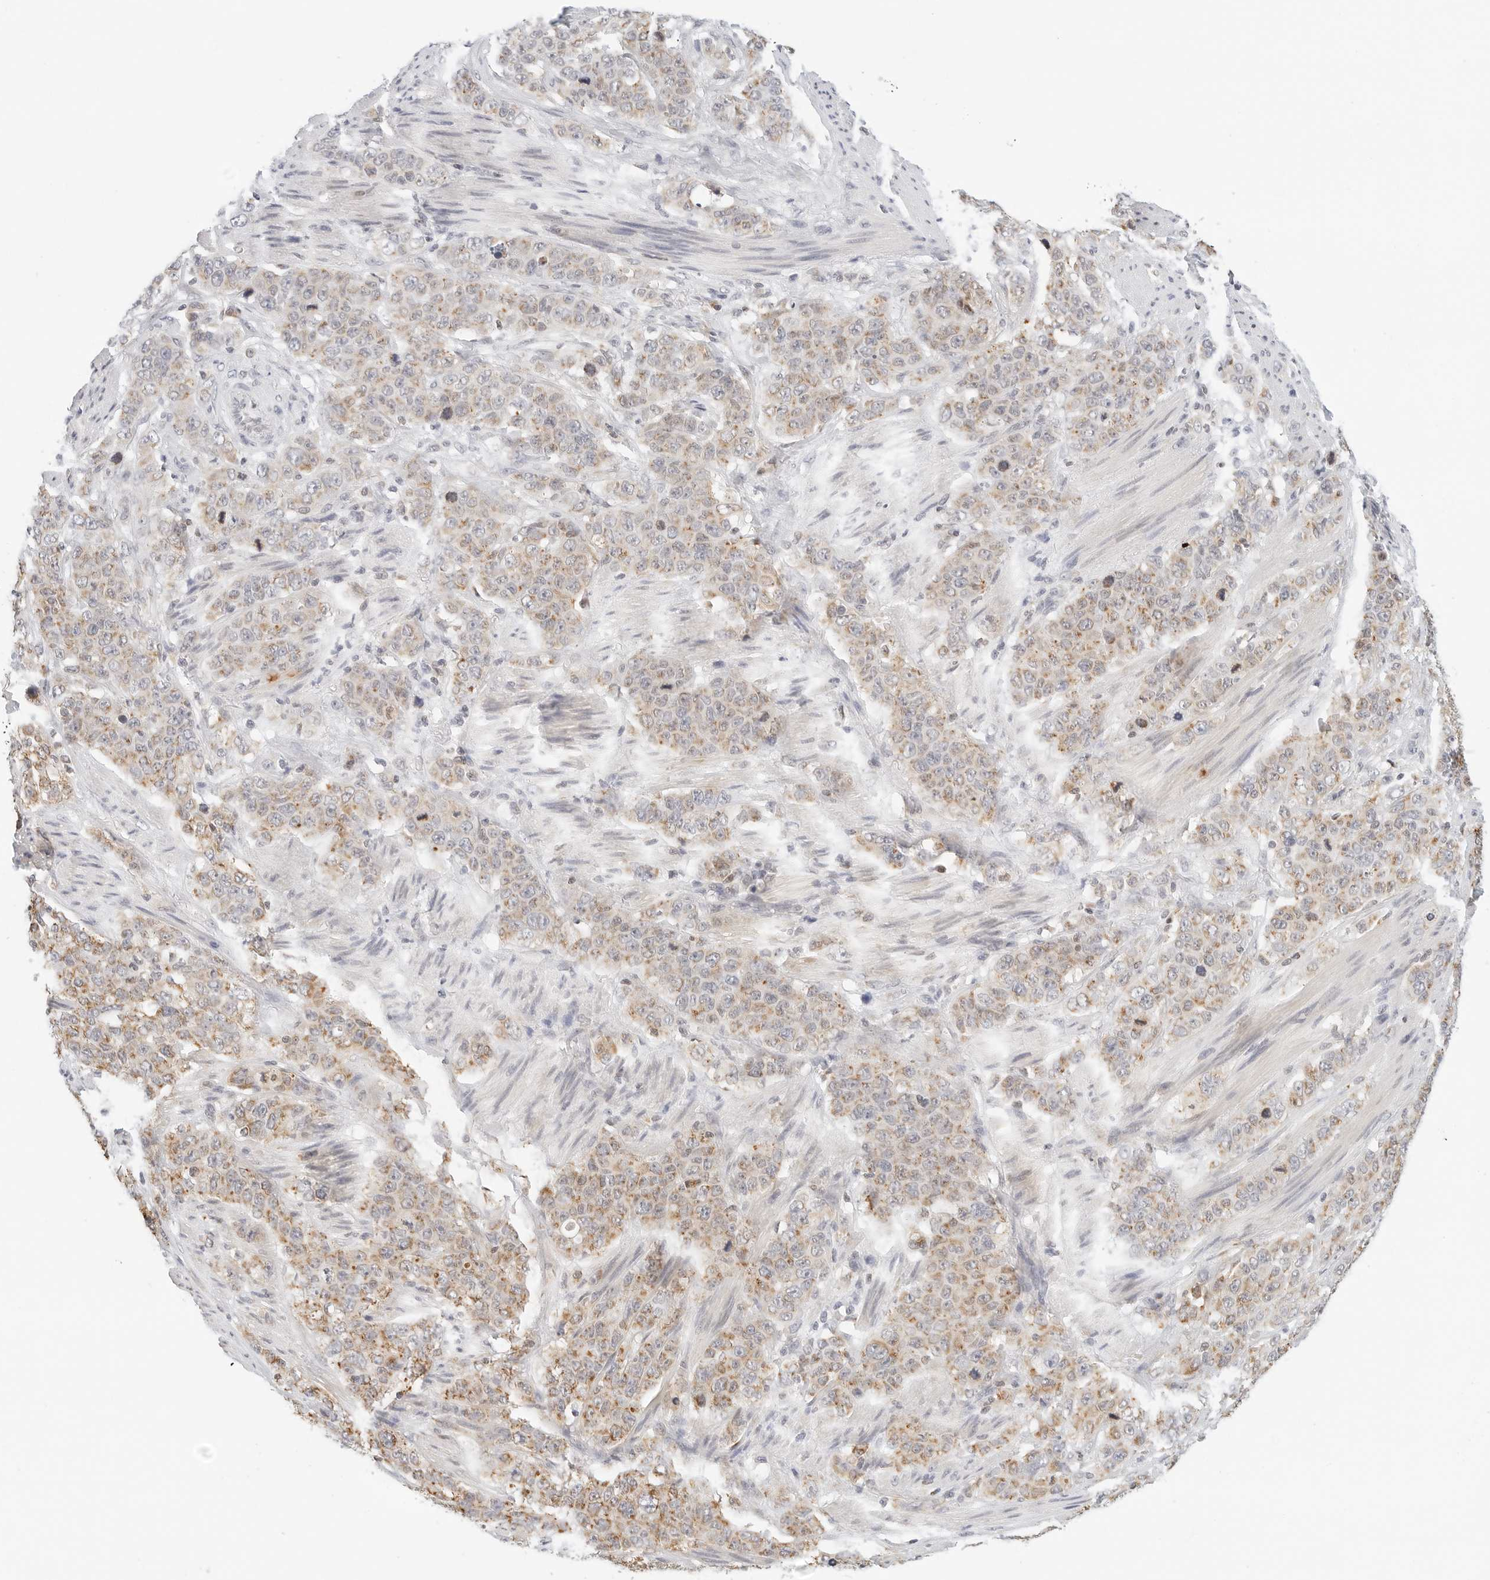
{"staining": {"intensity": "moderate", "quantity": "25%-75%", "location": "cytoplasmic/membranous"}, "tissue": "stomach cancer", "cell_type": "Tumor cells", "image_type": "cancer", "snomed": [{"axis": "morphology", "description": "Adenocarcinoma, NOS"}, {"axis": "topography", "description": "Stomach"}], "caption": "Immunohistochemistry (IHC) of human stomach adenocarcinoma demonstrates medium levels of moderate cytoplasmic/membranous staining in about 25%-75% of tumor cells.", "gene": "ATL1", "patient": {"sex": "male", "age": 48}}